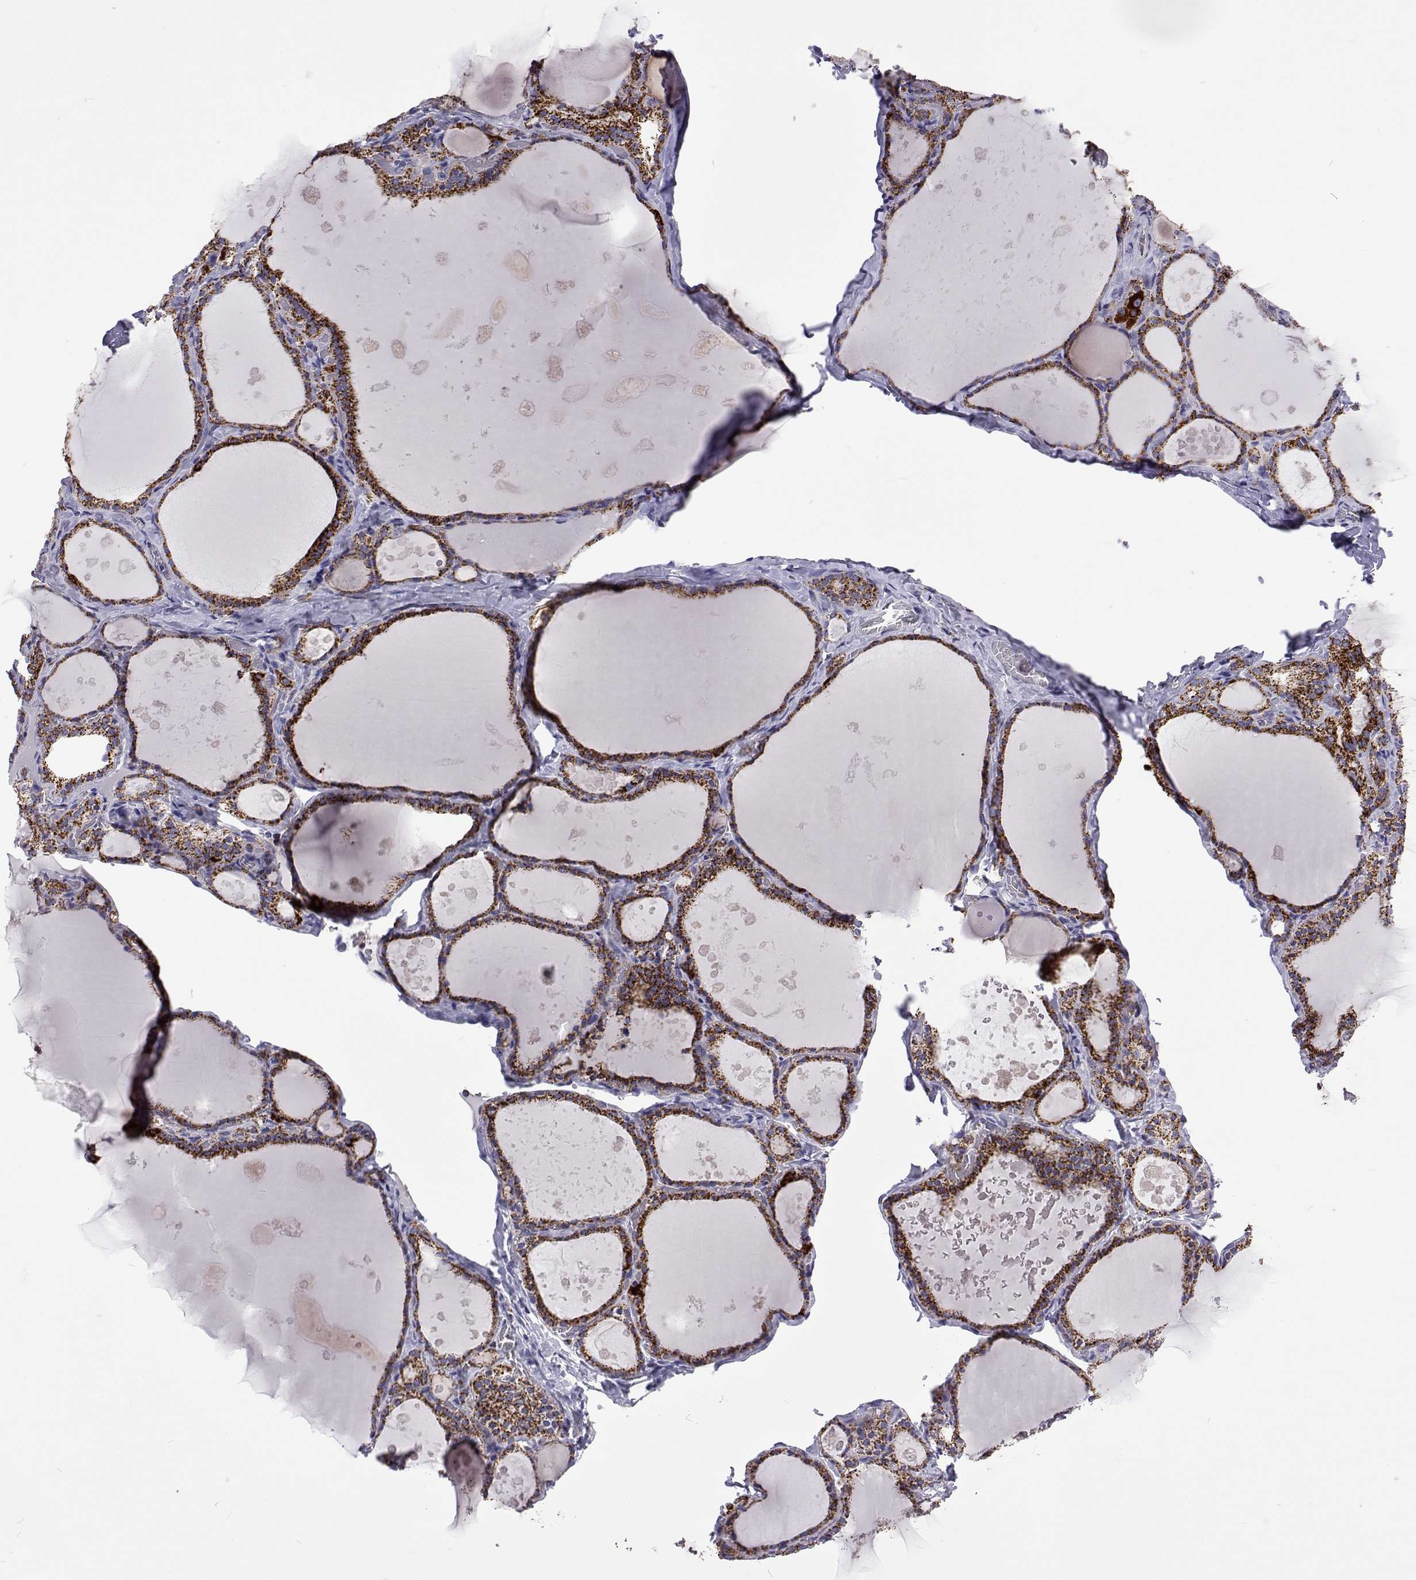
{"staining": {"intensity": "strong", "quantity": ">75%", "location": "cytoplasmic/membranous"}, "tissue": "thyroid gland", "cell_type": "Glandular cells", "image_type": "normal", "snomed": [{"axis": "morphology", "description": "Normal tissue, NOS"}, {"axis": "topography", "description": "Thyroid gland"}], "caption": "IHC of benign human thyroid gland reveals high levels of strong cytoplasmic/membranous staining in approximately >75% of glandular cells.", "gene": "MCCC2", "patient": {"sex": "male", "age": 56}}